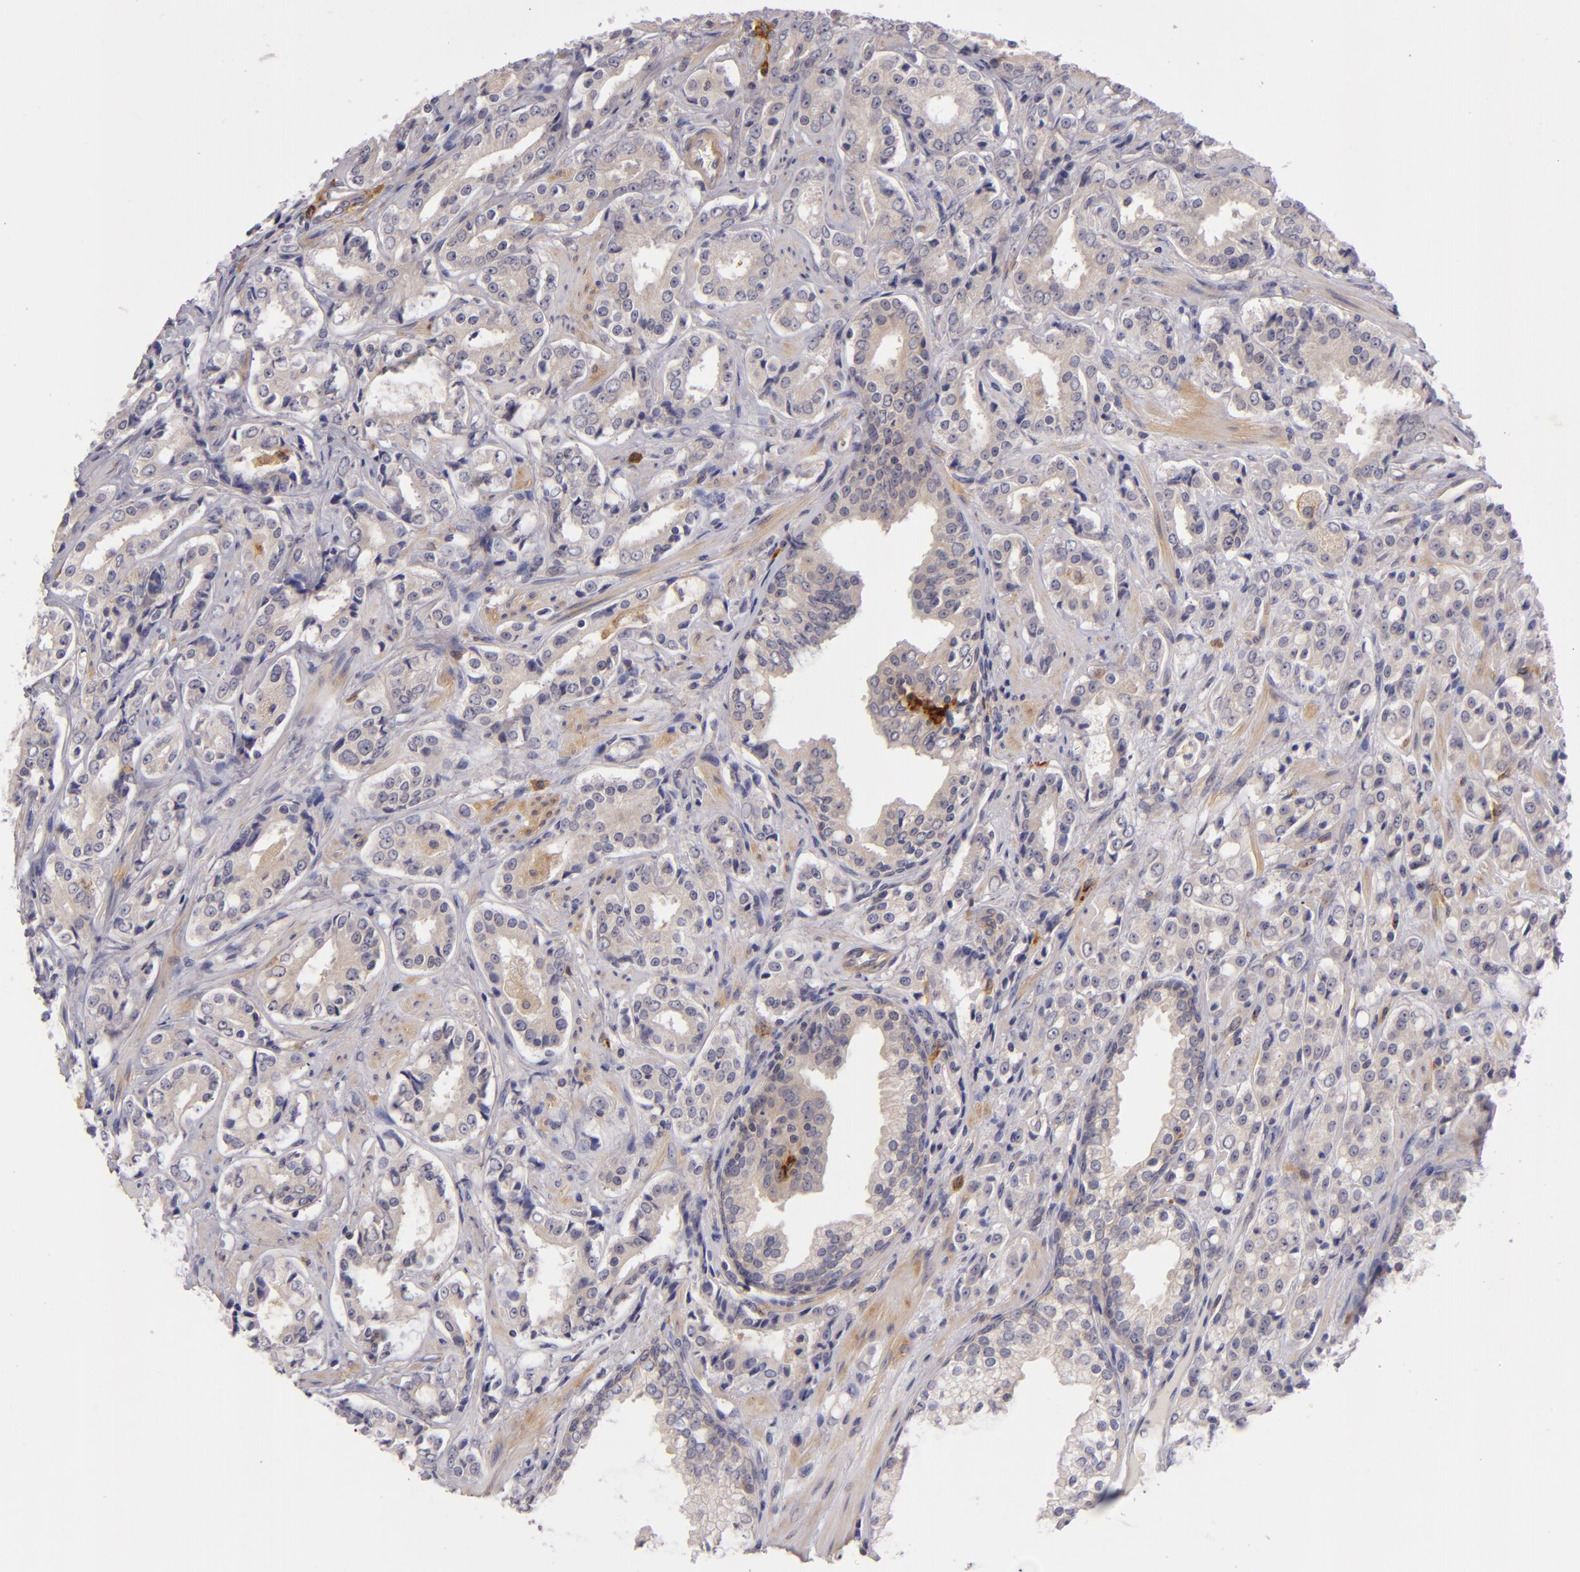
{"staining": {"intensity": "weak", "quantity": "<25%", "location": "cytoplasmic/membranous"}, "tissue": "prostate cancer", "cell_type": "Tumor cells", "image_type": "cancer", "snomed": [{"axis": "morphology", "description": "Adenocarcinoma, Medium grade"}, {"axis": "topography", "description": "Prostate"}], "caption": "The image shows no significant expression in tumor cells of prostate medium-grade adenocarcinoma. (DAB immunohistochemistry (IHC), high magnification).", "gene": "CD83", "patient": {"sex": "male", "age": 60}}